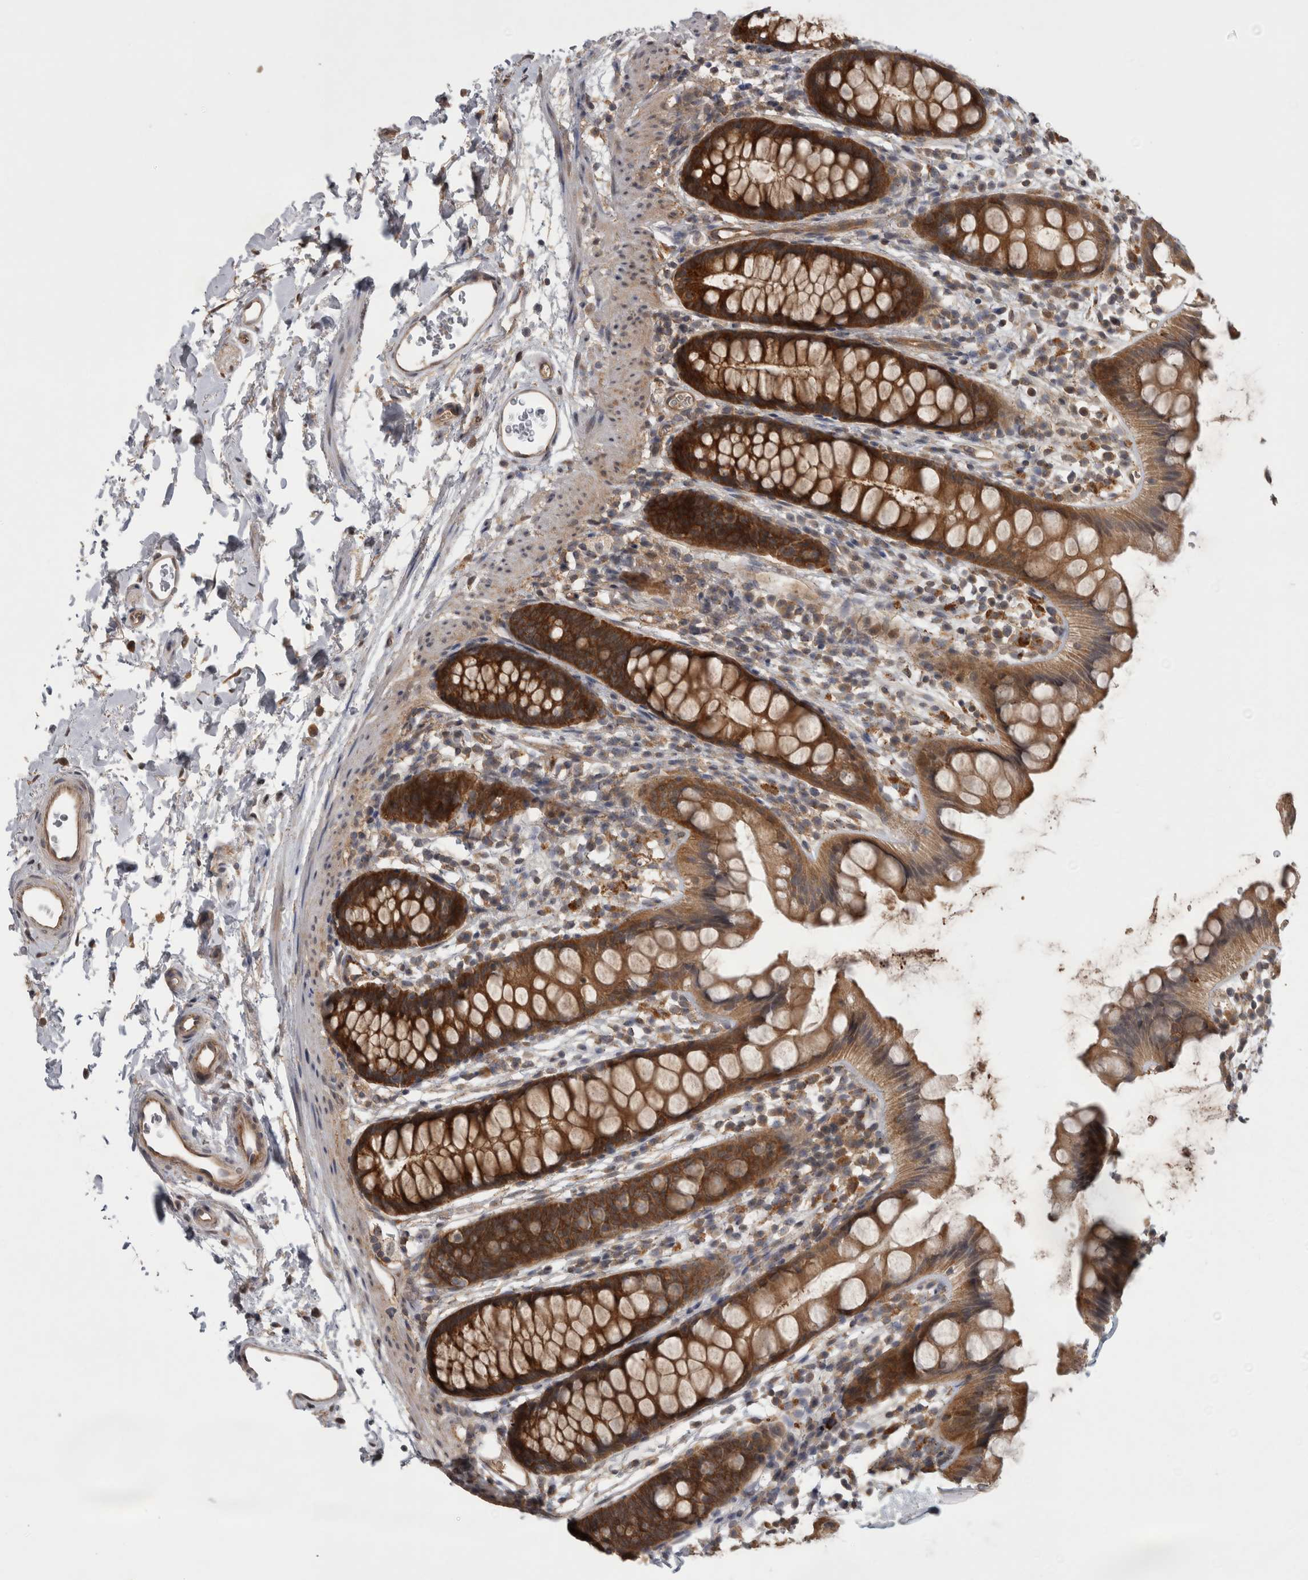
{"staining": {"intensity": "strong", "quantity": ">75%", "location": "cytoplasmic/membranous"}, "tissue": "rectum", "cell_type": "Glandular cells", "image_type": "normal", "snomed": [{"axis": "morphology", "description": "Normal tissue, NOS"}, {"axis": "topography", "description": "Rectum"}], "caption": "IHC image of benign rectum stained for a protein (brown), which shows high levels of strong cytoplasmic/membranous positivity in about >75% of glandular cells.", "gene": "TRMT61B", "patient": {"sex": "female", "age": 65}}